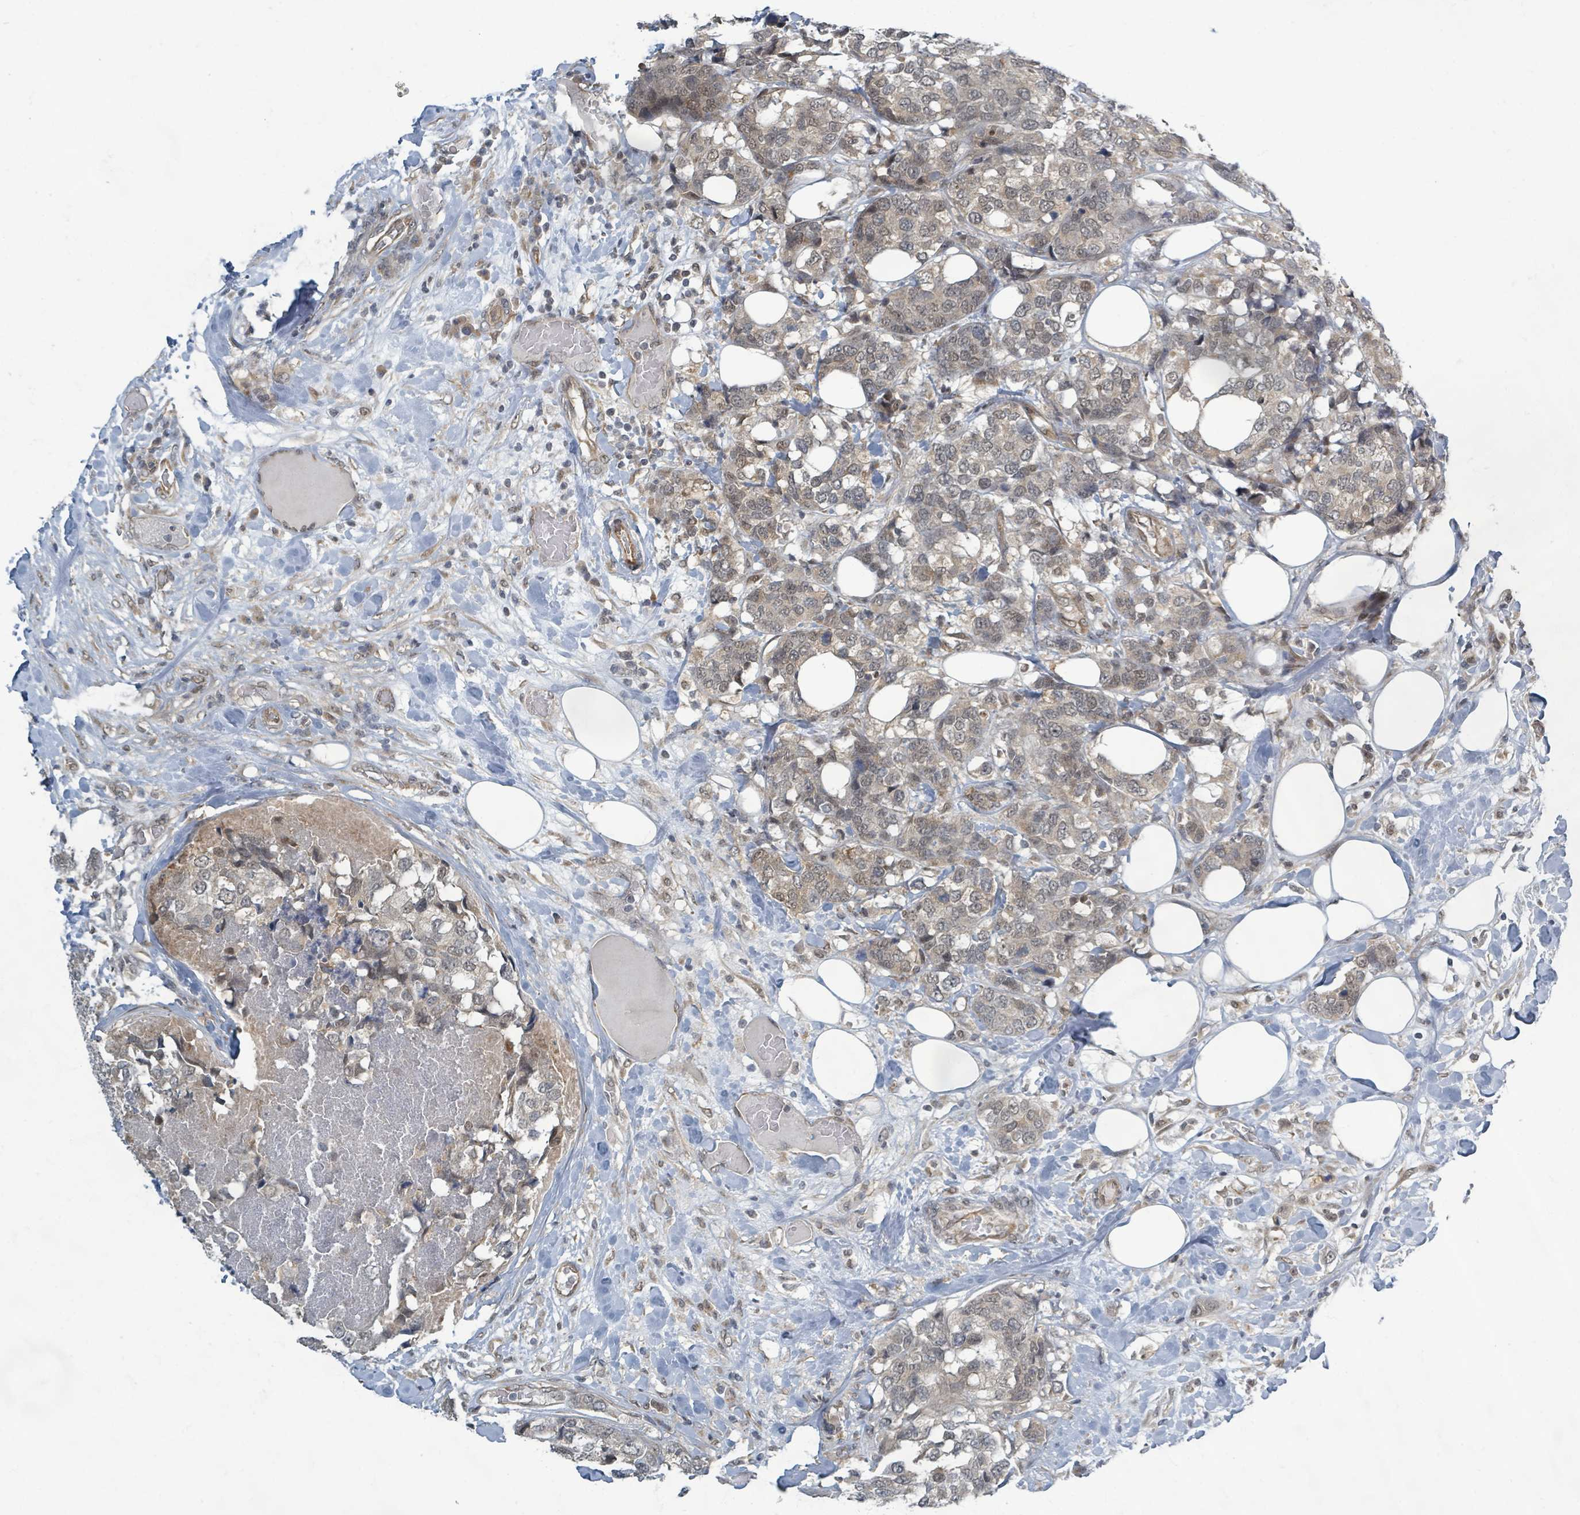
{"staining": {"intensity": "moderate", "quantity": ">75%", "location": "cytoplasmic/membranous,nuclear"}, "tissue": "breast cancer", "cell_type": "Tumor cells", "image_type": "cancer", "snomed": [{"axis": "morphology", "description": "Lobular carcinoma"}, {"axis": "topography", "description": "Breast"}], "caption": "Tumor cells show medium levels of moderate cytoplasmic/membranous and nuclear expression in approximately >75% of cells in human breast lobular carcinoma. The staining was performed using DAB (3,3'-diaminobenzidine) to visualize the protein expression in brown, while the nuclei were stained in blue with hematoxylin (Magnification: 20x).", "gene": "INTS15", "patient": {"sex": "female", "age": 59}}